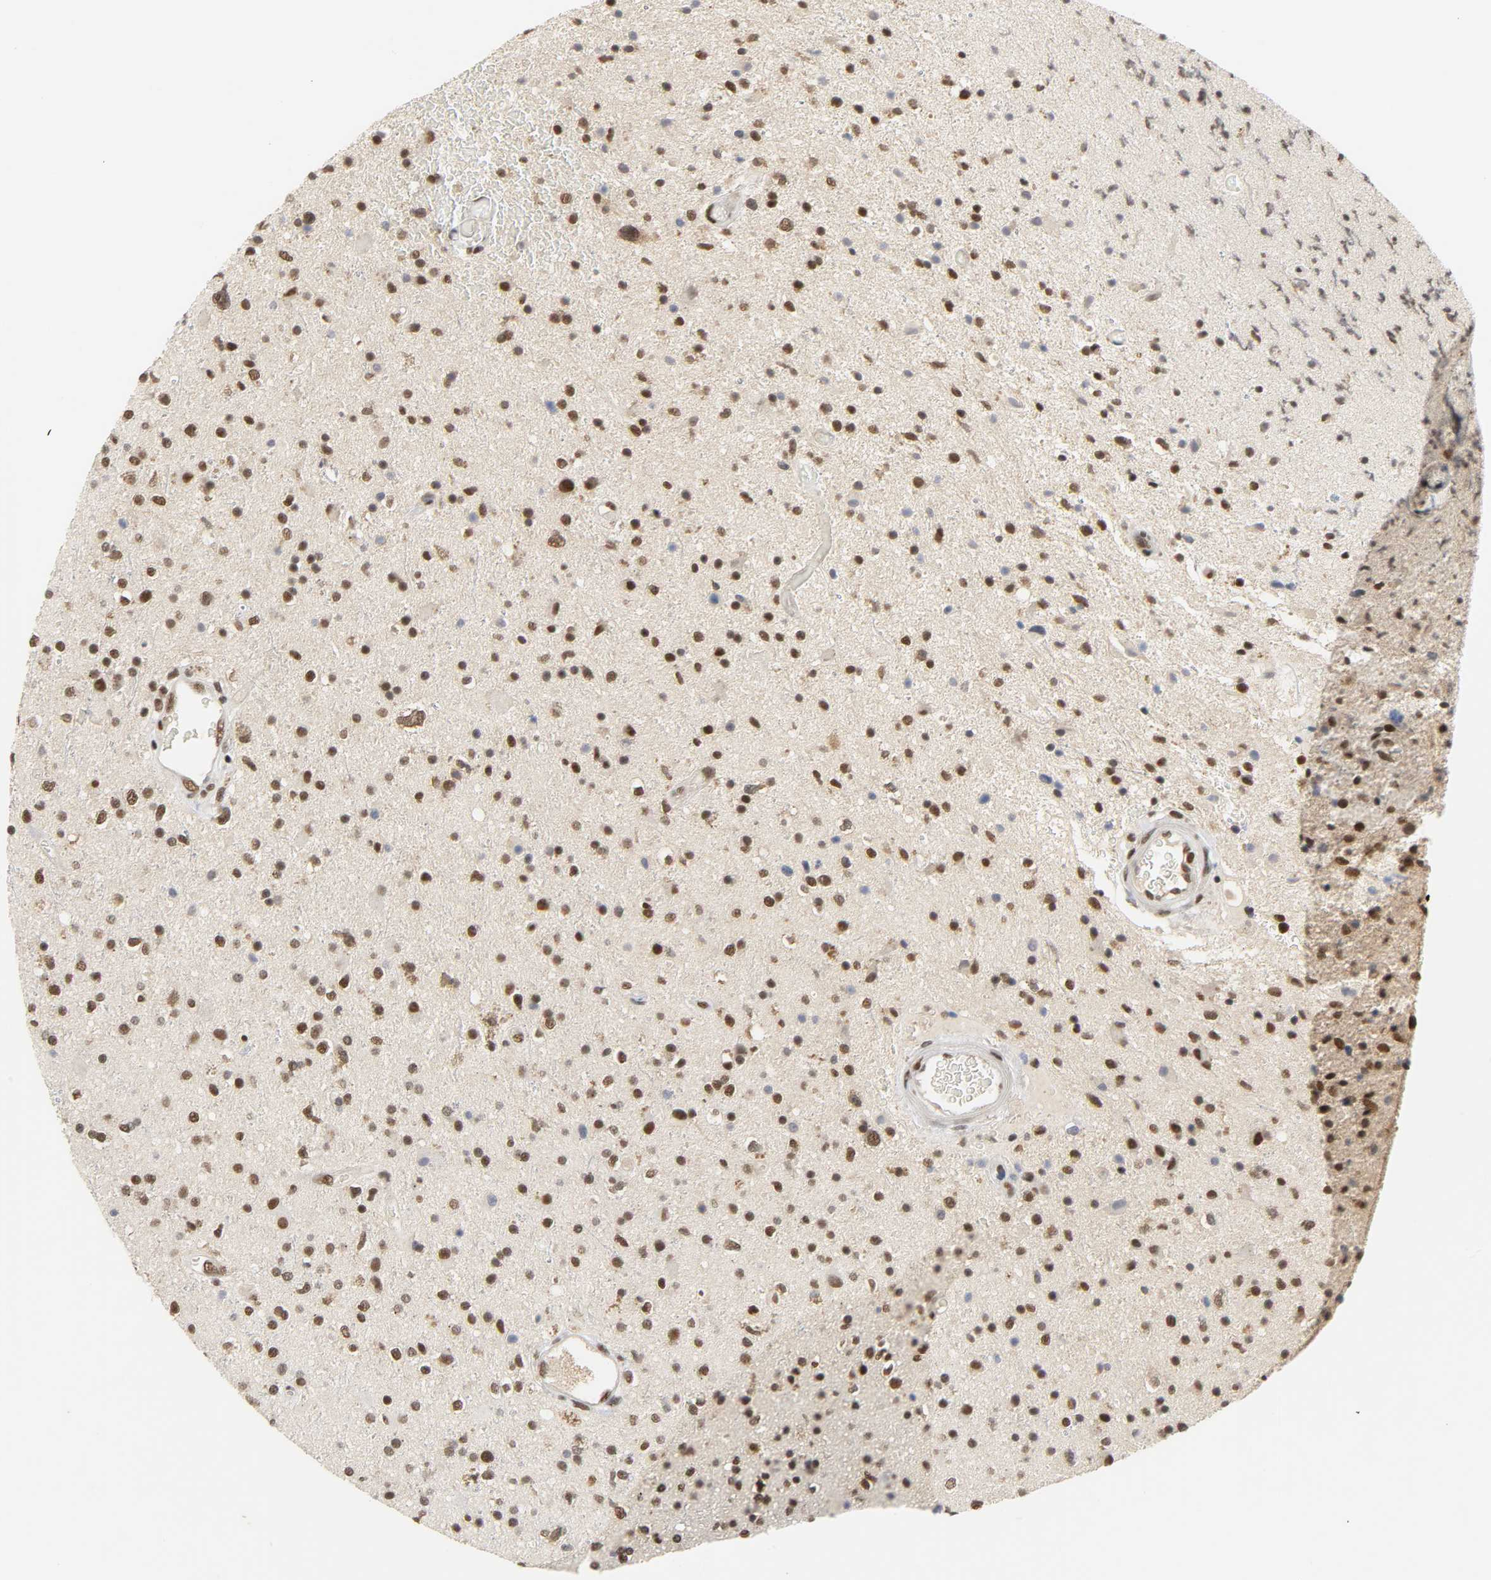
{"staining": {"intensity": "strong", "quantity": ">75%", "location": "nuclear"}, "tissue": "glioma", "cell_type": "Tumor cells", "image_type": "cancer", "snomed": [{"axis": "morphology", "description": "Glioma, malignant, High grade"}, {"axis": "topography", "description": "Brain"}], "caption": "Immunohistochemistry (DAB (3,3'-diaminobenzidine)) staining of human high-grade glioma (malignant) exhibits strong nuclear protein staining in approximately >75% of tumor cells. The staining was performed using DAB (3,3'-diaminobenzidine) to visualize the protein expression in brown, while the nuclei were stained in blue with hematoxylin (Magnification: 20x).", "gene": "NCOA6", "patient": {"sex": "male", "age": 33}}